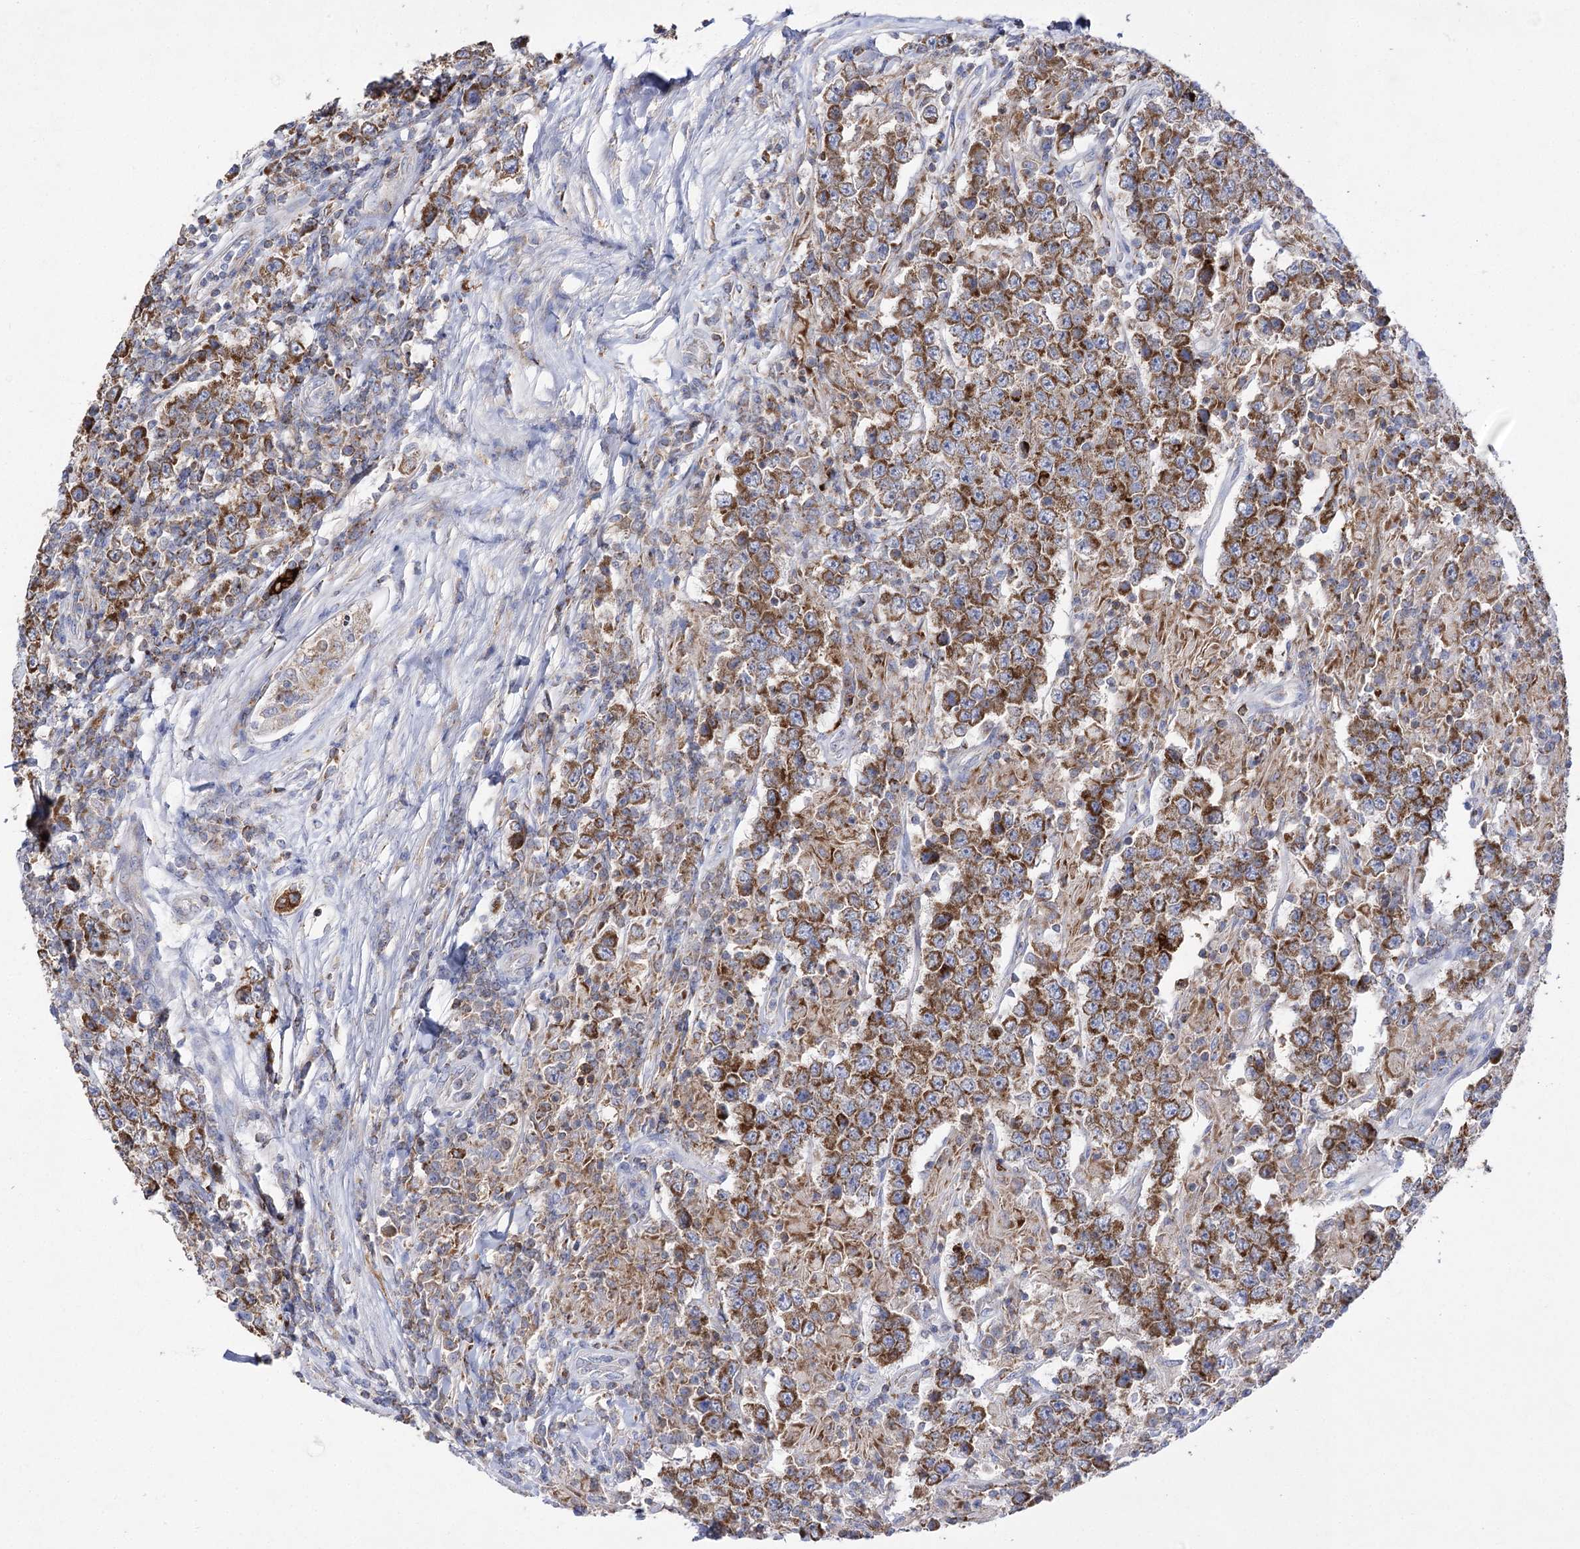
{"staining": {"intensity": "strong", "quantity": ">75%", "location": "cytoplasmic/membranous"}, "tissue": "testis cancer", "cell_type": "Tumor cells", "image_type": "cancer", "snomed": [{"axis": "morphology", "description": "Normal tissue, NOS"}, {"axis": "morphology", "description": "Urothelial carcinoma, High grade"}, {"axis": "morphology", "description": "Seminoma, NOS"}, {"axis": "morphology", "description": "Carcinoma, Embryonal, NOS"}, {"axis": "topography", "description": "Urinary bladder"}, {"axis": "topography", "description": "Testis"}], "caption": "The histopathology image displays a brown stain indicating the presence of a protein in the cytoplasmic/membranous of tumor cells in urothelial carcinoma (high-grade) (testis).", "gene": "COX15", "patient": {"sex": "male", "age": 41}}